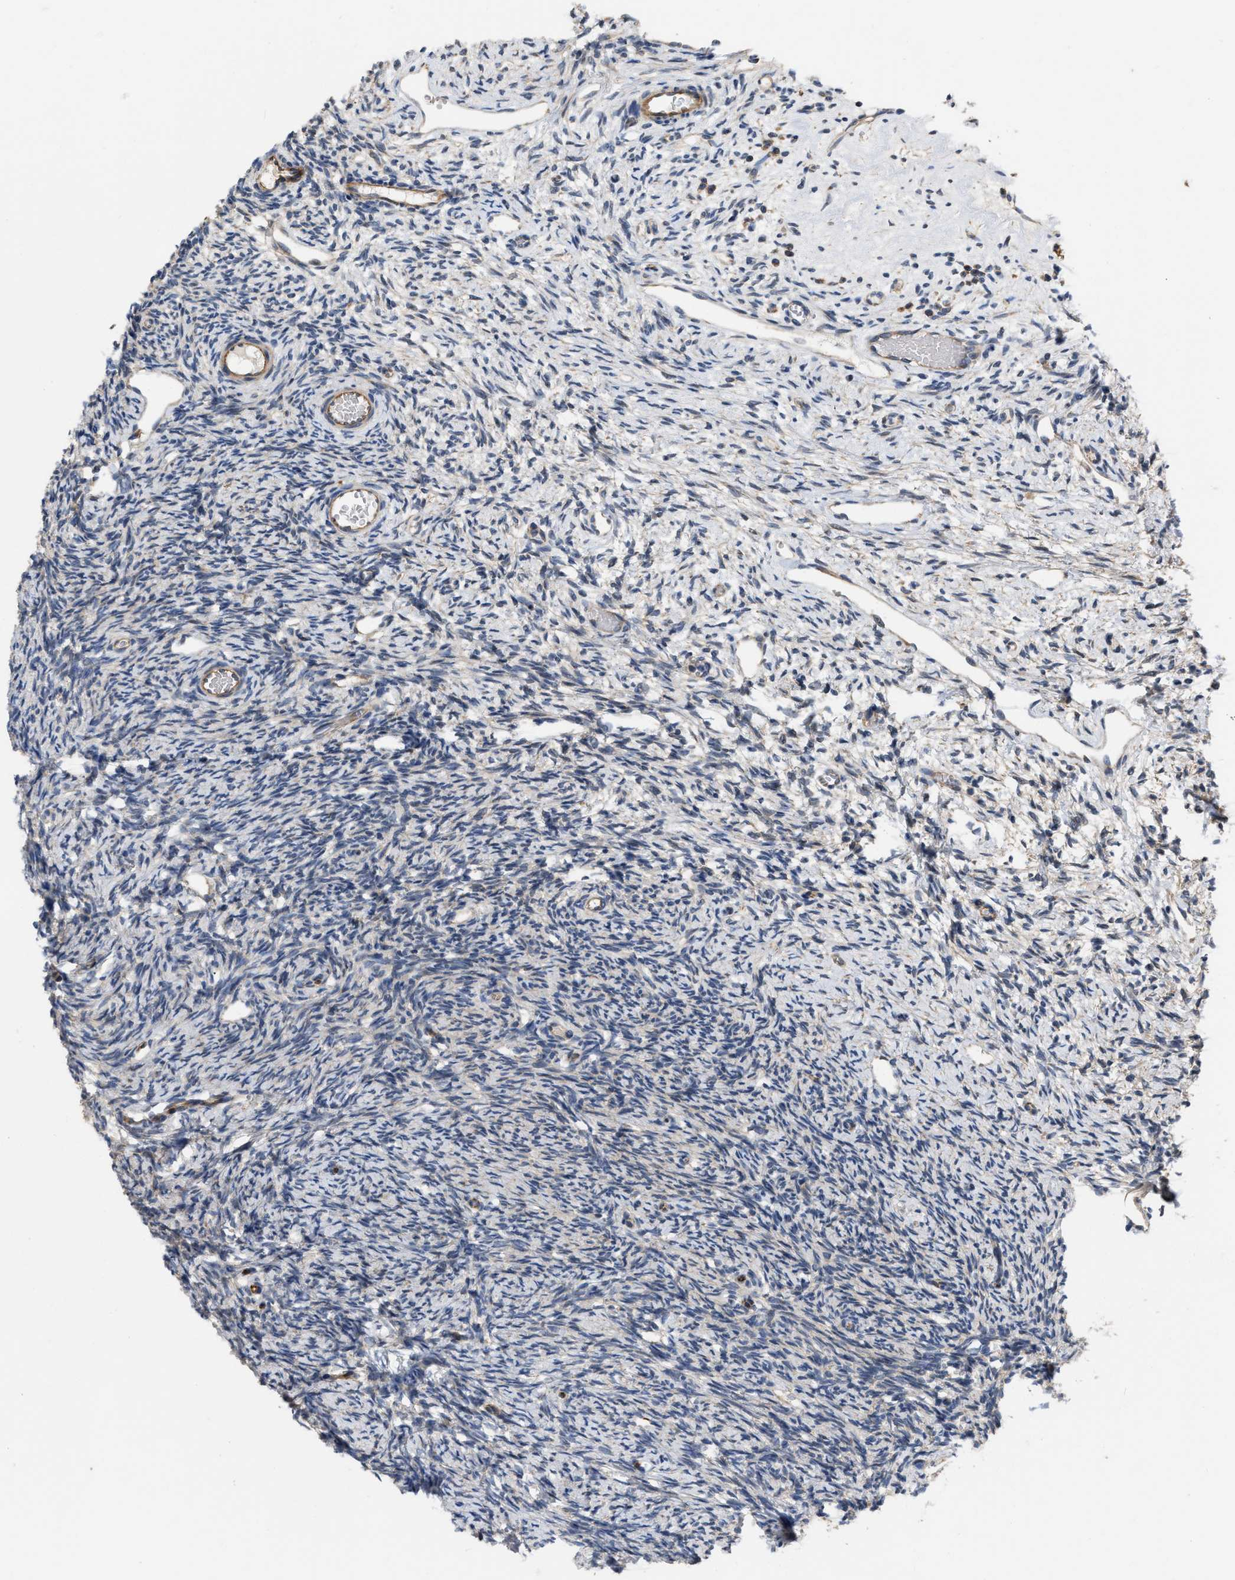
{"staining": {"intensity": "moderate", "quantity": ">75%", "location": "cytoplasmic/membranous"}, "tissue": "ovary", "cell_type": "Follicle cells", "image_type": "normal", "snomed": [{"axis": "morphology", "description": "Normal tissue, NOS"}, {"axis": "topography", "description": "Ovary"}], "caption": "Immunohistochemical staining of unremarkable human ovary shows medium levels of moderate cytoplasmic/membranous positivity in approximately >75% of follicle cells.", "gene": "SLC4A11", "patient": {"sex": "female", "age": 33}}